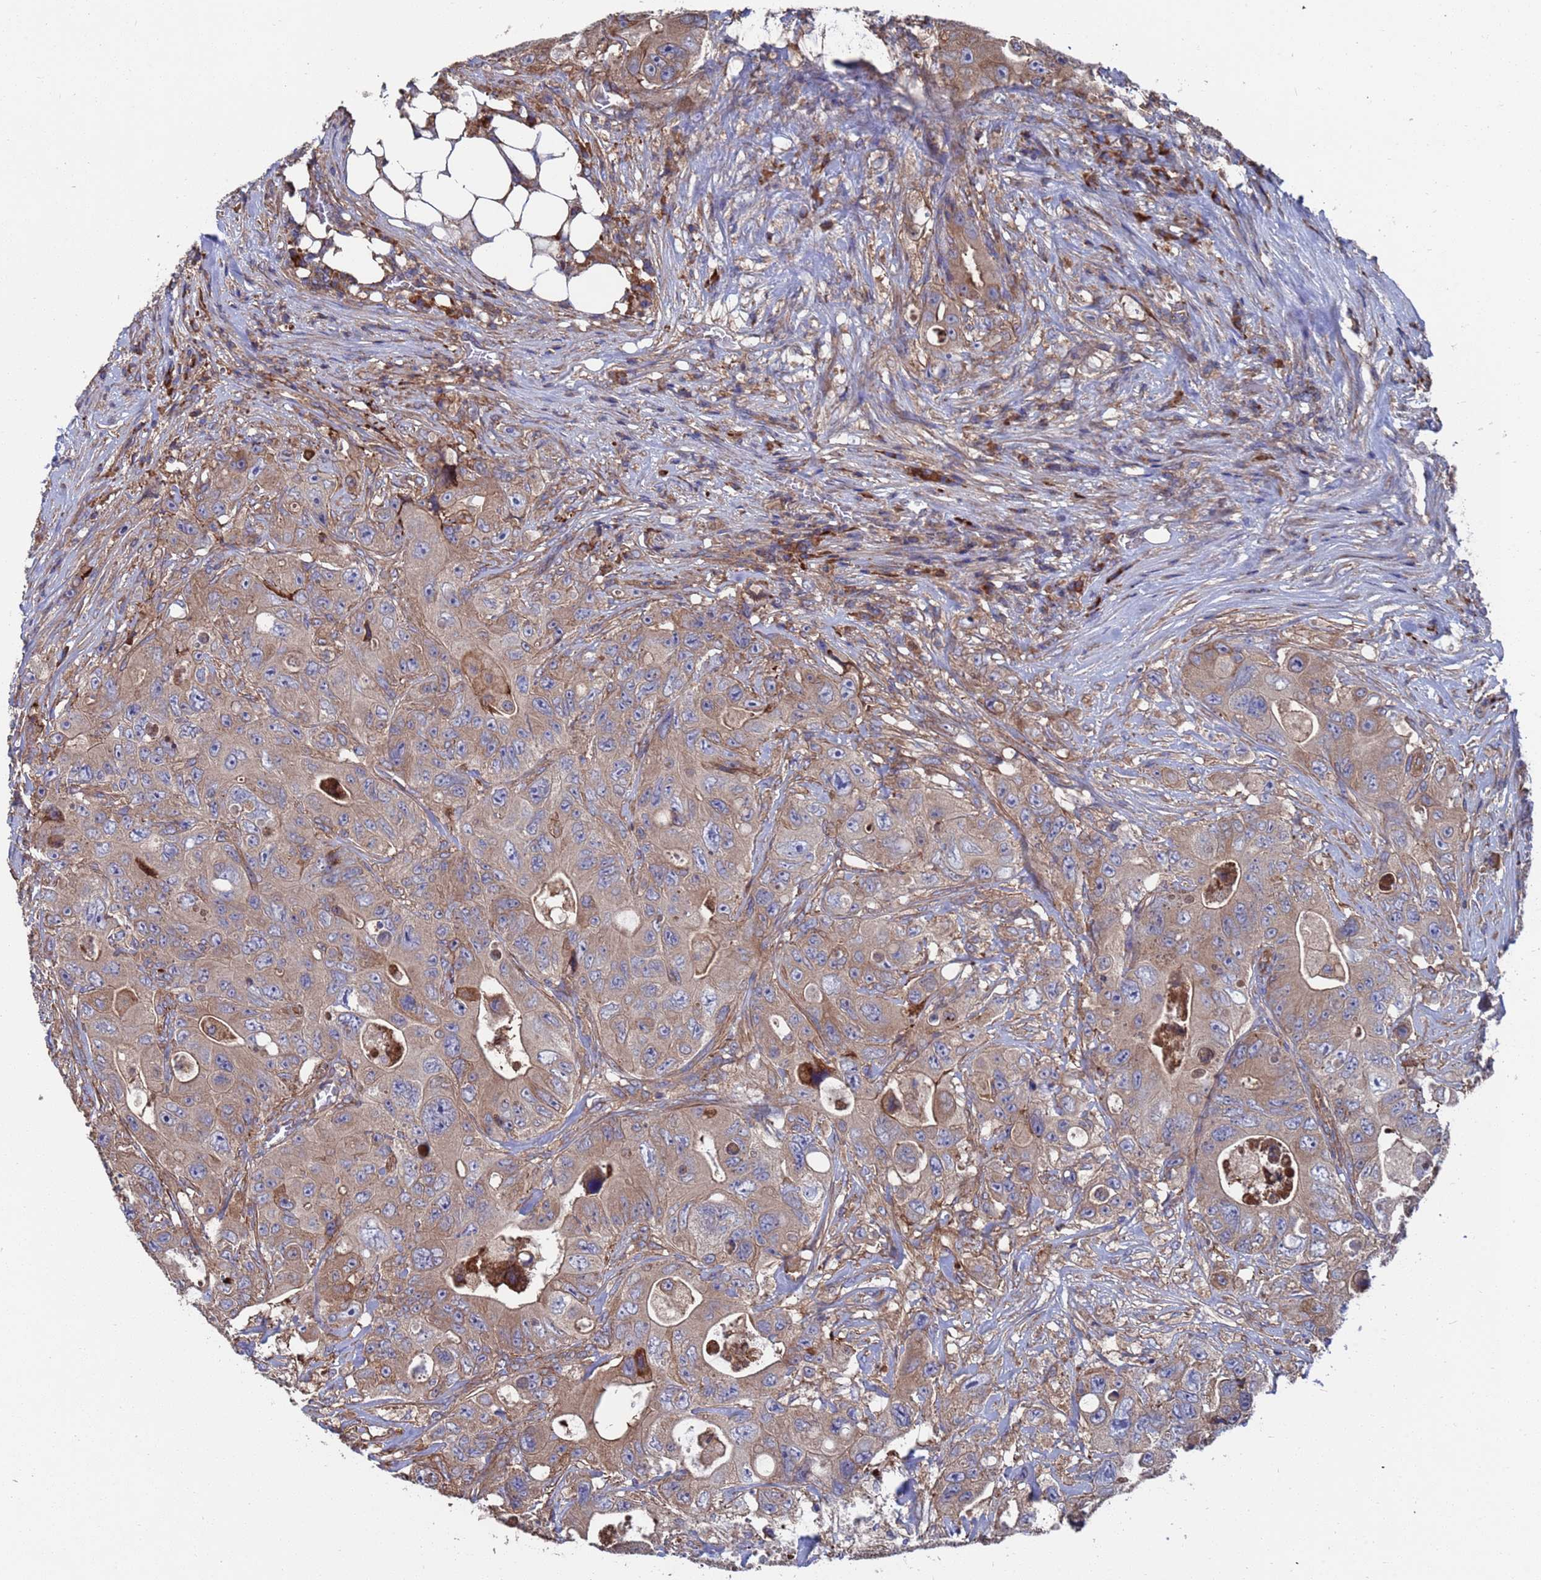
{"staining": {"intensity": "moderate", "quantity": ">75%", "location": "cytoplasmic/membranous"}, "tissue": "colorectal cancer", "cell_type": "Tumor cells", "image_type": "cancer", "snomed": [{"axis": "morphology", "description": "Adenocarcinoma, NOS"}, {"axis": "topography", "description": "Colon"}], "caption": "This is an image of immunohistochemistry (IHC) staining of colorectal cancer (adenocarcinoma), which shows moderate expression in the cytoplasmic/membranous of tumor cells.", "gene": "PYCR1", "patient": {"sex": "female", "age": 46}}